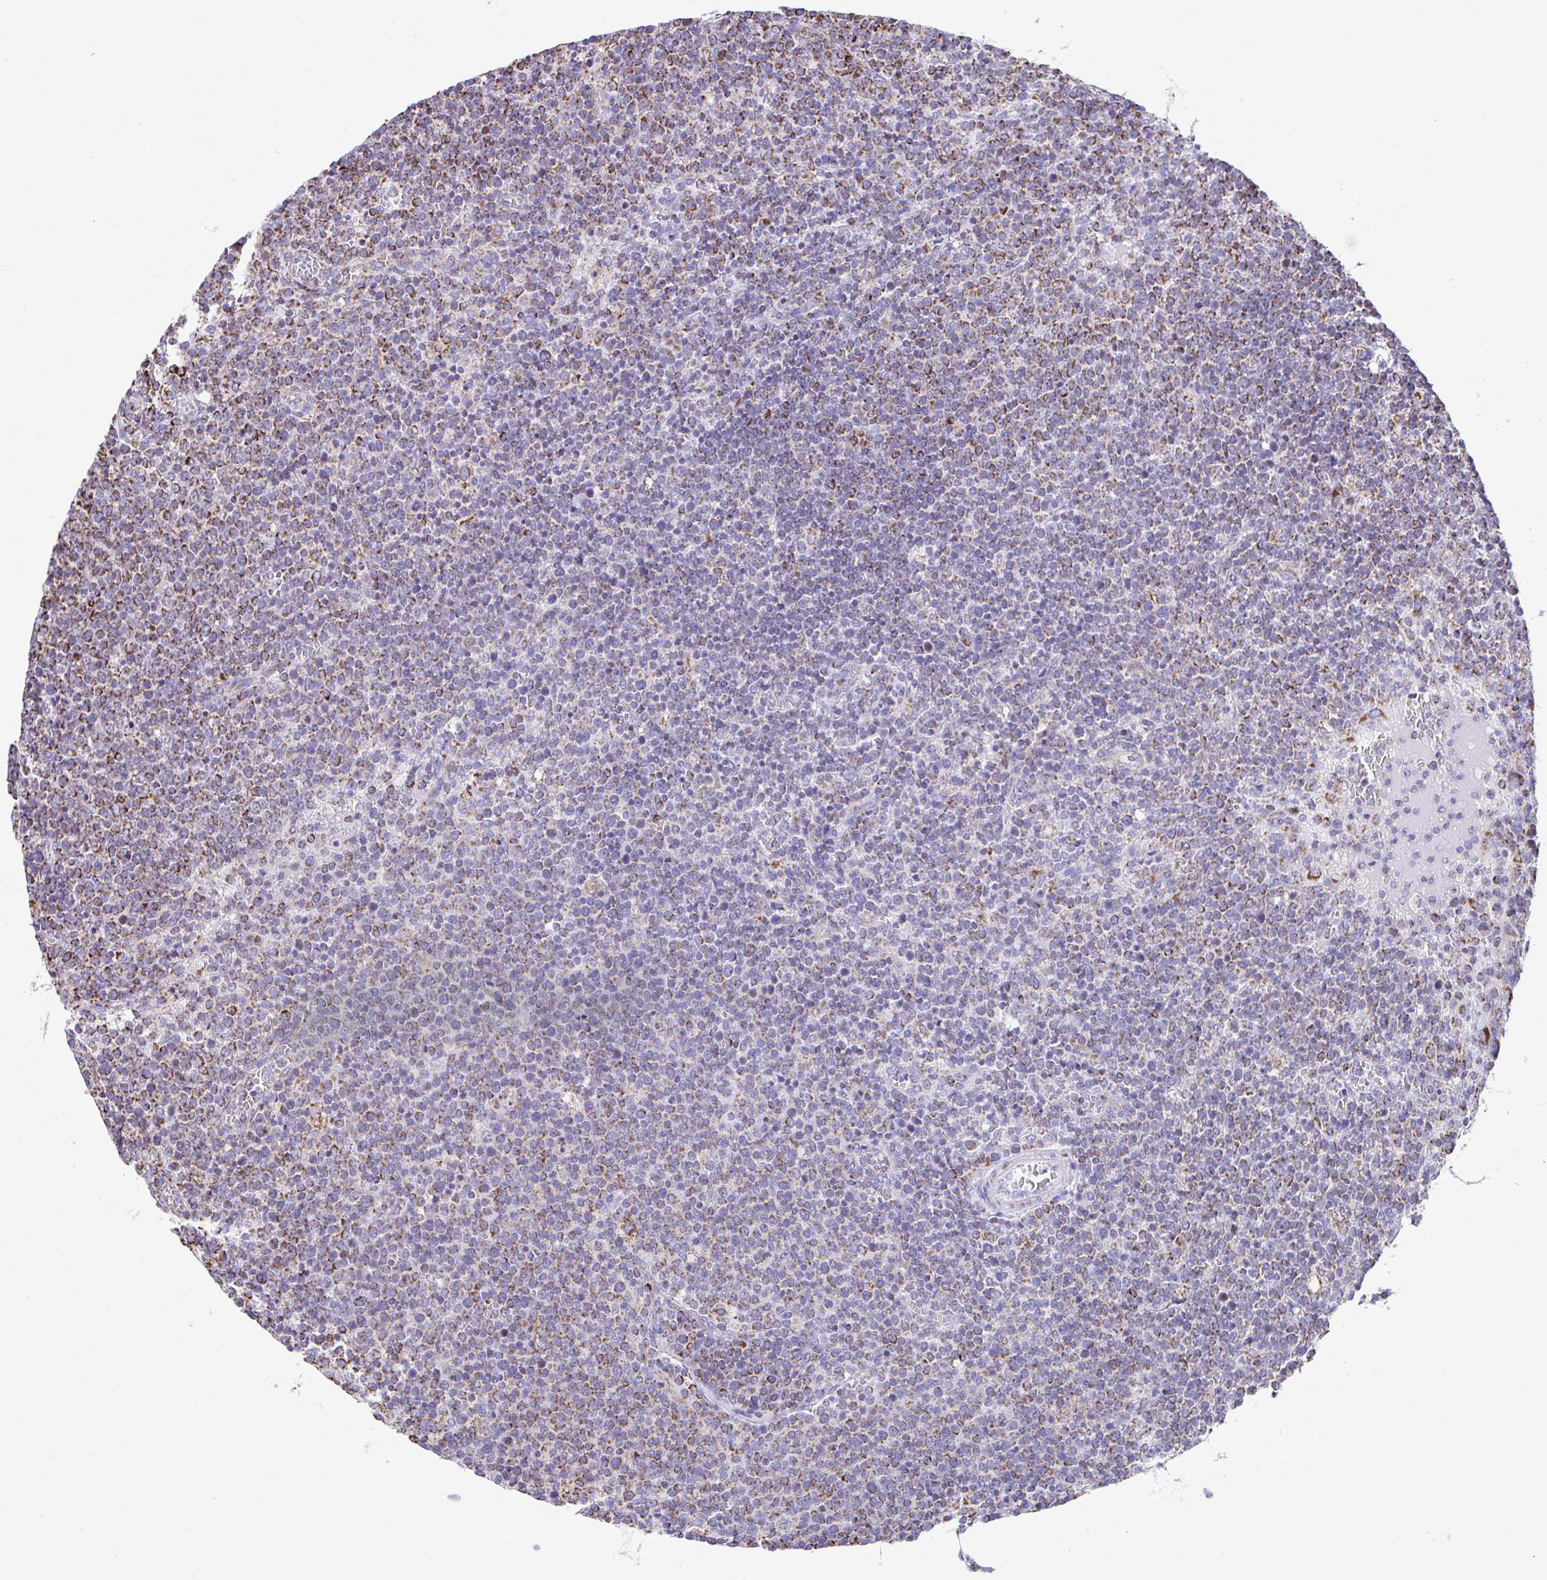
{"staining": {"intensity": "moderate", "quantity": "25%-75%", "location": "cytoplasmic/membranous"}, "tissue": "lymphoma", "cell_type": "Tumor cells", "image_type": "cancer", "snomed": [{"axis": "morphology", "description": "Malignant lymphoma, non-Hodgkin's type, High grade"}, {"axis": "topography", "description": "Lymph node"}], "caption": "A micrograph of high-grade malignant lymphoma, non-Hodgkin's type stained for a protein displays moderate cytoplasmic/membranous brown staining in tumor cells.", "gene": "PCMTD2", "patient": {"sex": "male", "age": 61}}